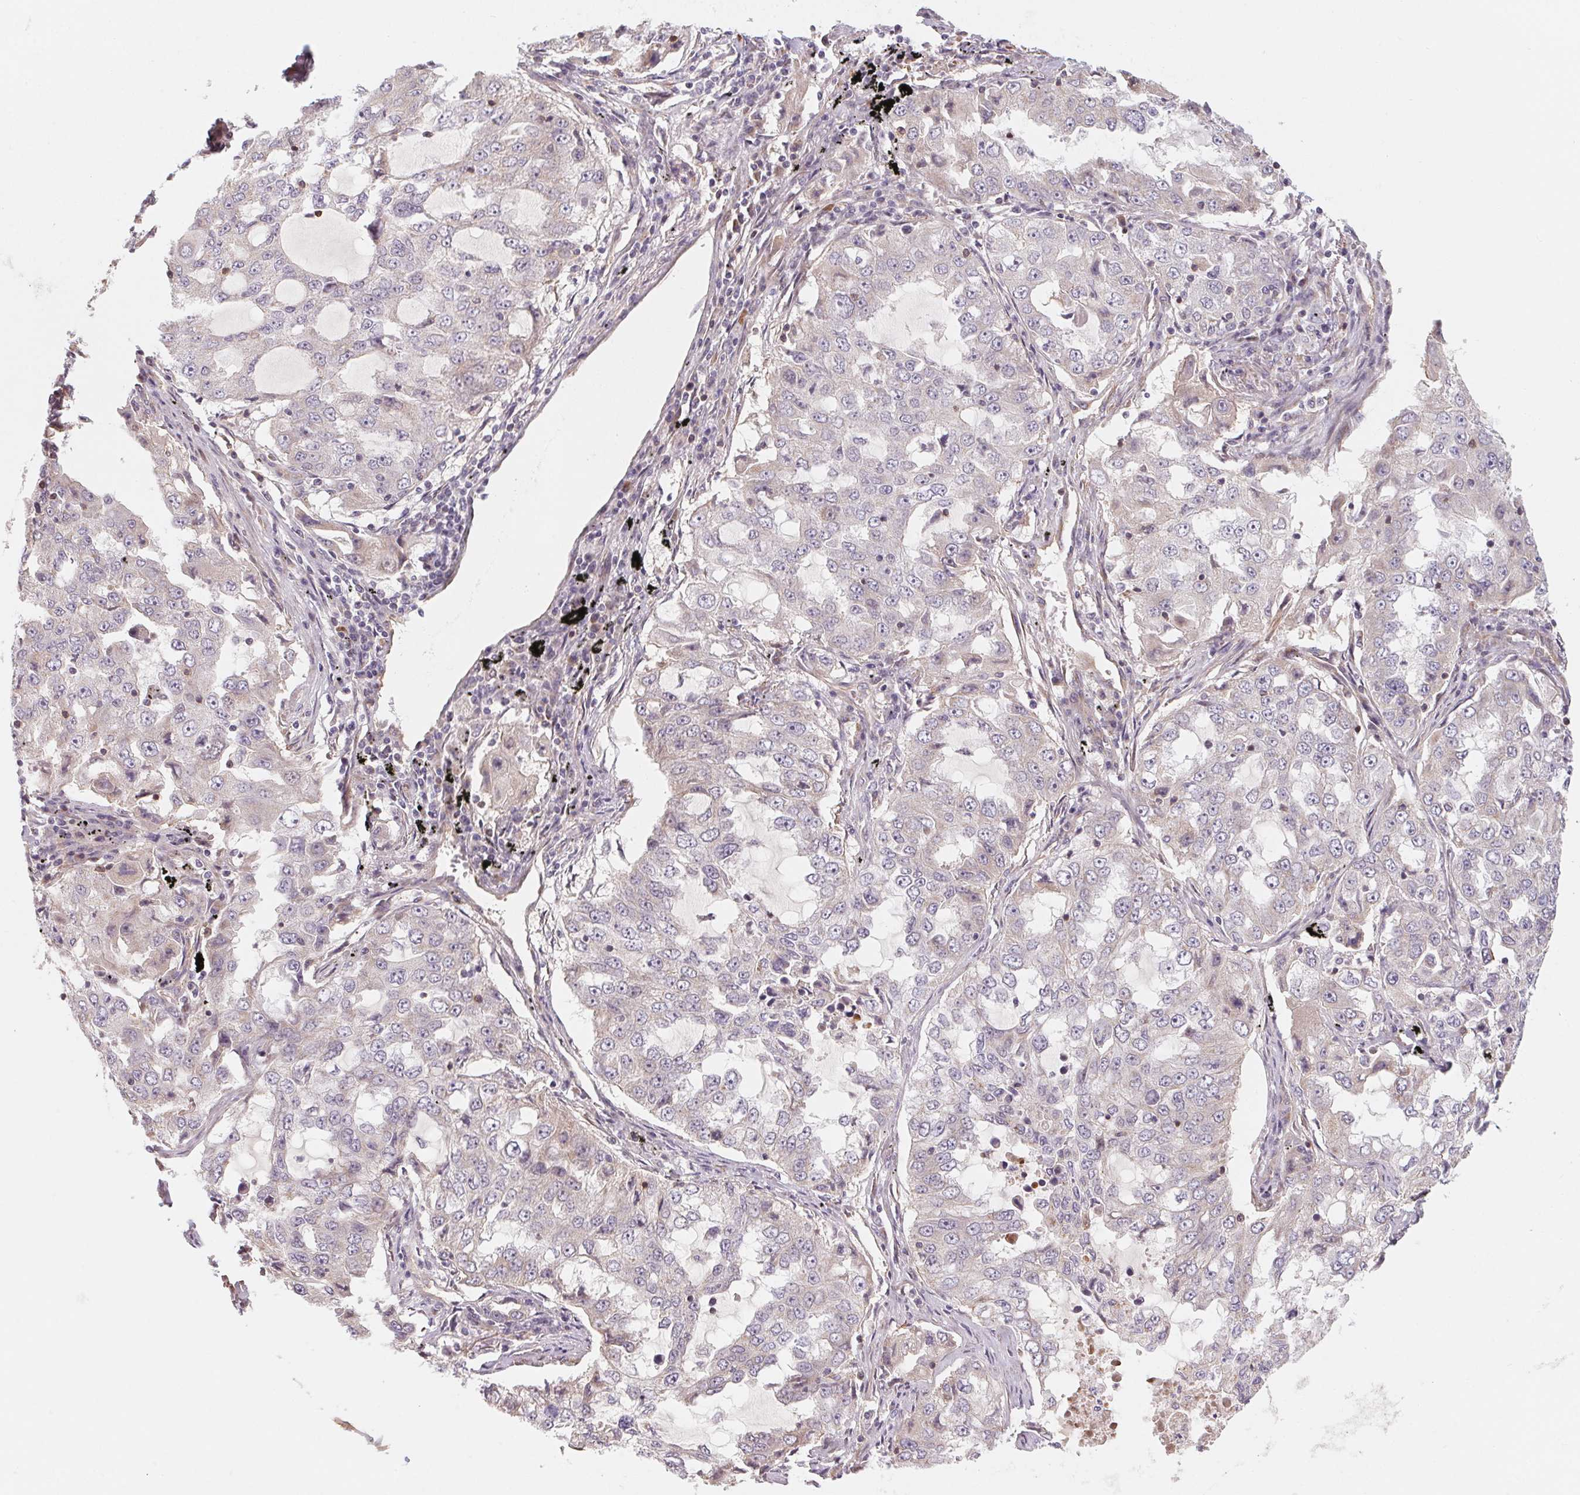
{"staining": {"intensity": "negative", "quantity": "none", "location": "none"}, "tissue": "lung cancer", "cell_type": "Tumor cells", "image_type": "cancer", "snomed": [{"axis": "morphology", "description": "Adenocarcinoma, NOS"}, {"axis": "topography", "description": "Lung"}], "caption": "Image shows no significant protein positivity in tumor cells of adenocarcinoma (lung).", "gene": "CCDC112", "patient": {"sex": "female", "age": 61}}